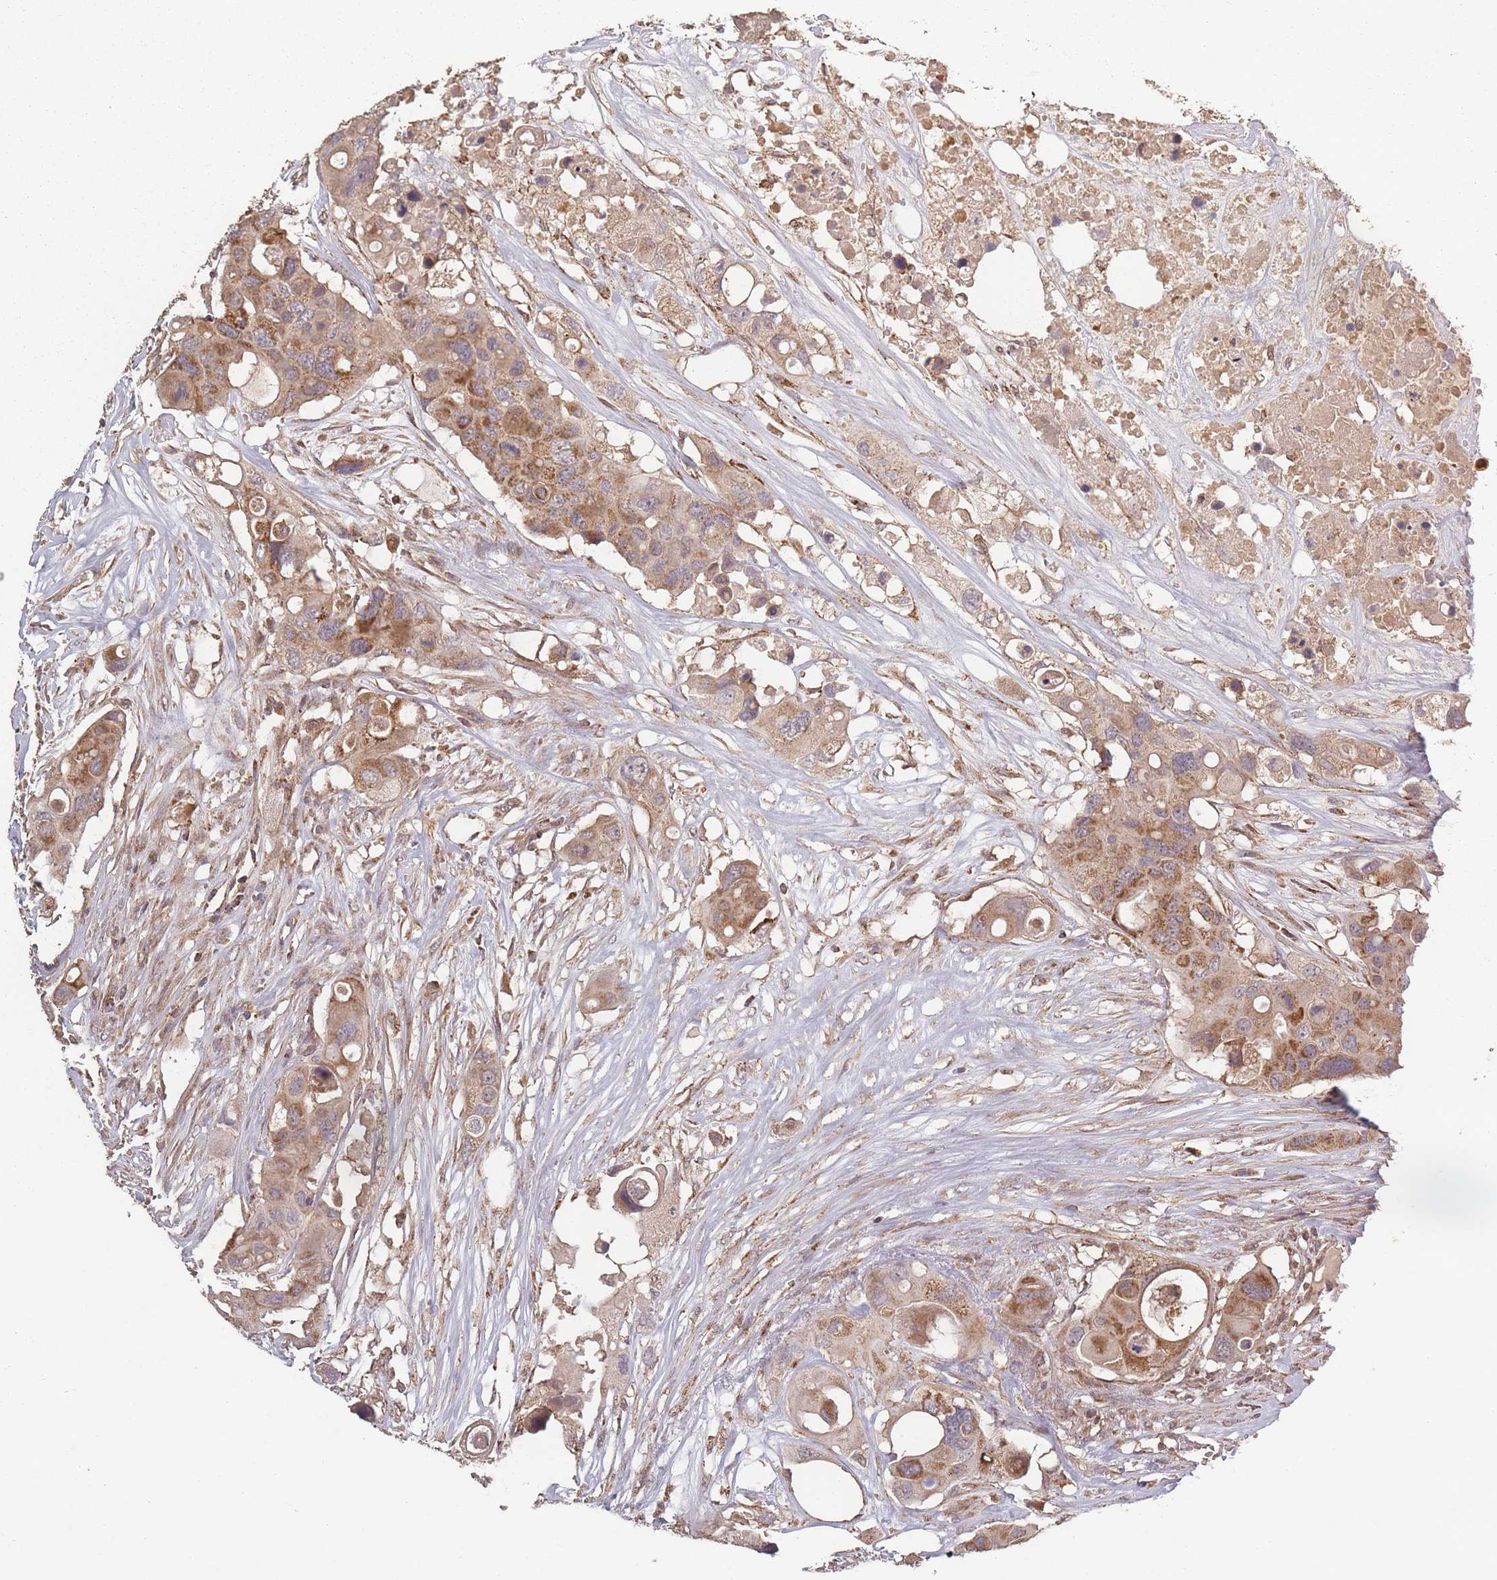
{"staining": {"intensity": "moderate", "quantity": ">75%", "location": "cytoplasmic/membranous"}, "tissue": "colorectal cancer", "cell_type": "Tumor cells", "image_type": "cancer", "snomed": [{"axis": "morphology", "description": "Adenocarcinoma, NOS"}, {"axis": "topography", "description": "Colon"}], "caption": "Brown immunohistochemical staining in human colorectal cancer demonstrates moderate cytoplasmic/membranous positivity in approximately >75% of tumor cells. The protein is stained brown, and the nuclei are stained in blue (DAB IHC with brightfield microscopy, high magnification).", "gene": "LYRM7", "patient": {"sex": "male", "age": 77}}